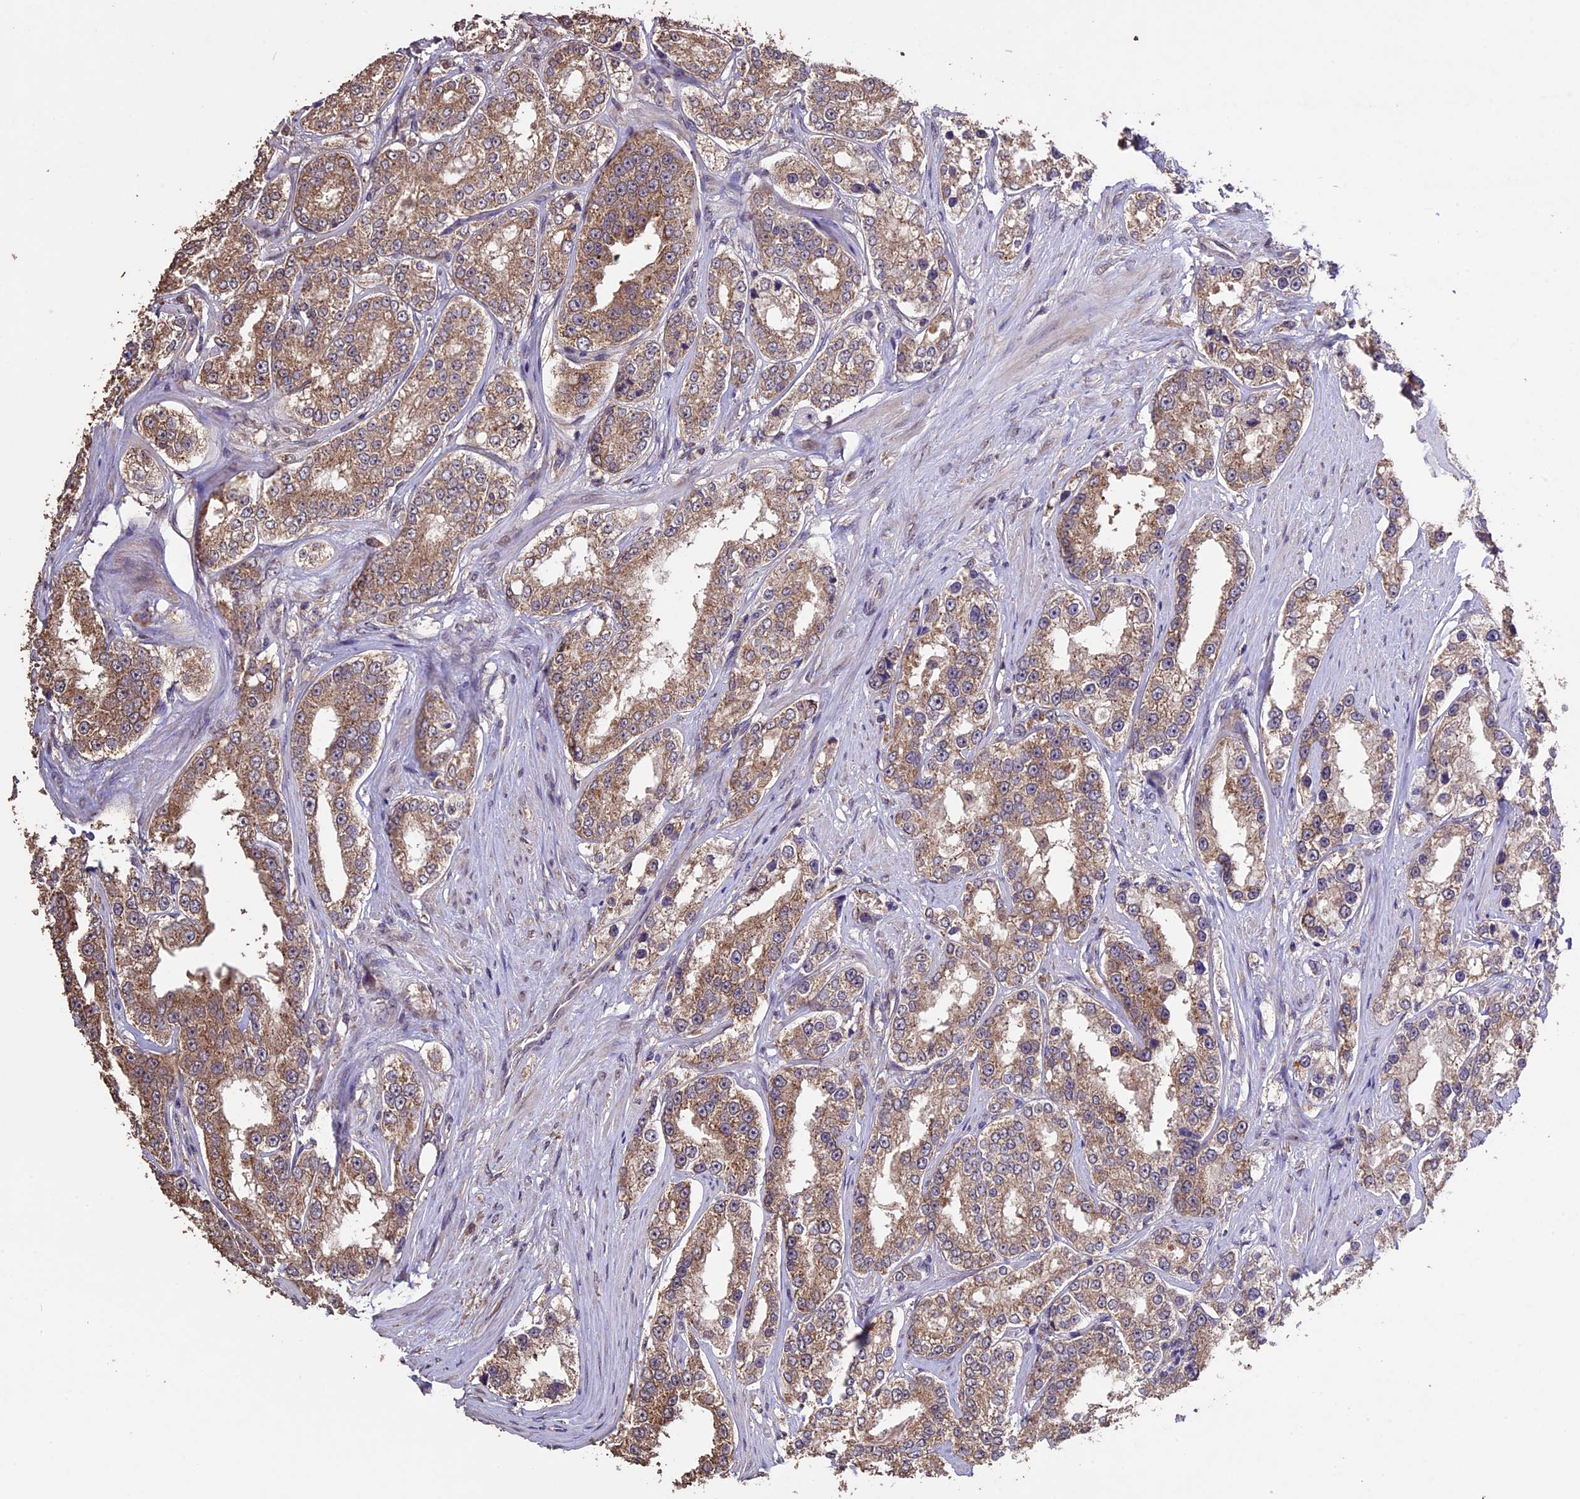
{"staining": {"intensity": "moderate", "quantity": ">75%", "location": "cytoplasmic/membranous"}, "tissue": "prostate cancer", "cell_type": "Tumor cells", "image_type": "cancer", "snomed": [{"axis": "morphology", "description": "Normal tissue, NOS"}, {"axis": "morphology", "description": "Adenocarcinoma, High grade"}, {"axis": "topography", "description": "Prostate"}], "caption": "A brown stain labels moderate cytoplasmic/membranous positivity of a protein in human prostate cancer tumor cells.", "gene": "DIS3L", "patient": {"sex": "male", "age": 83}}